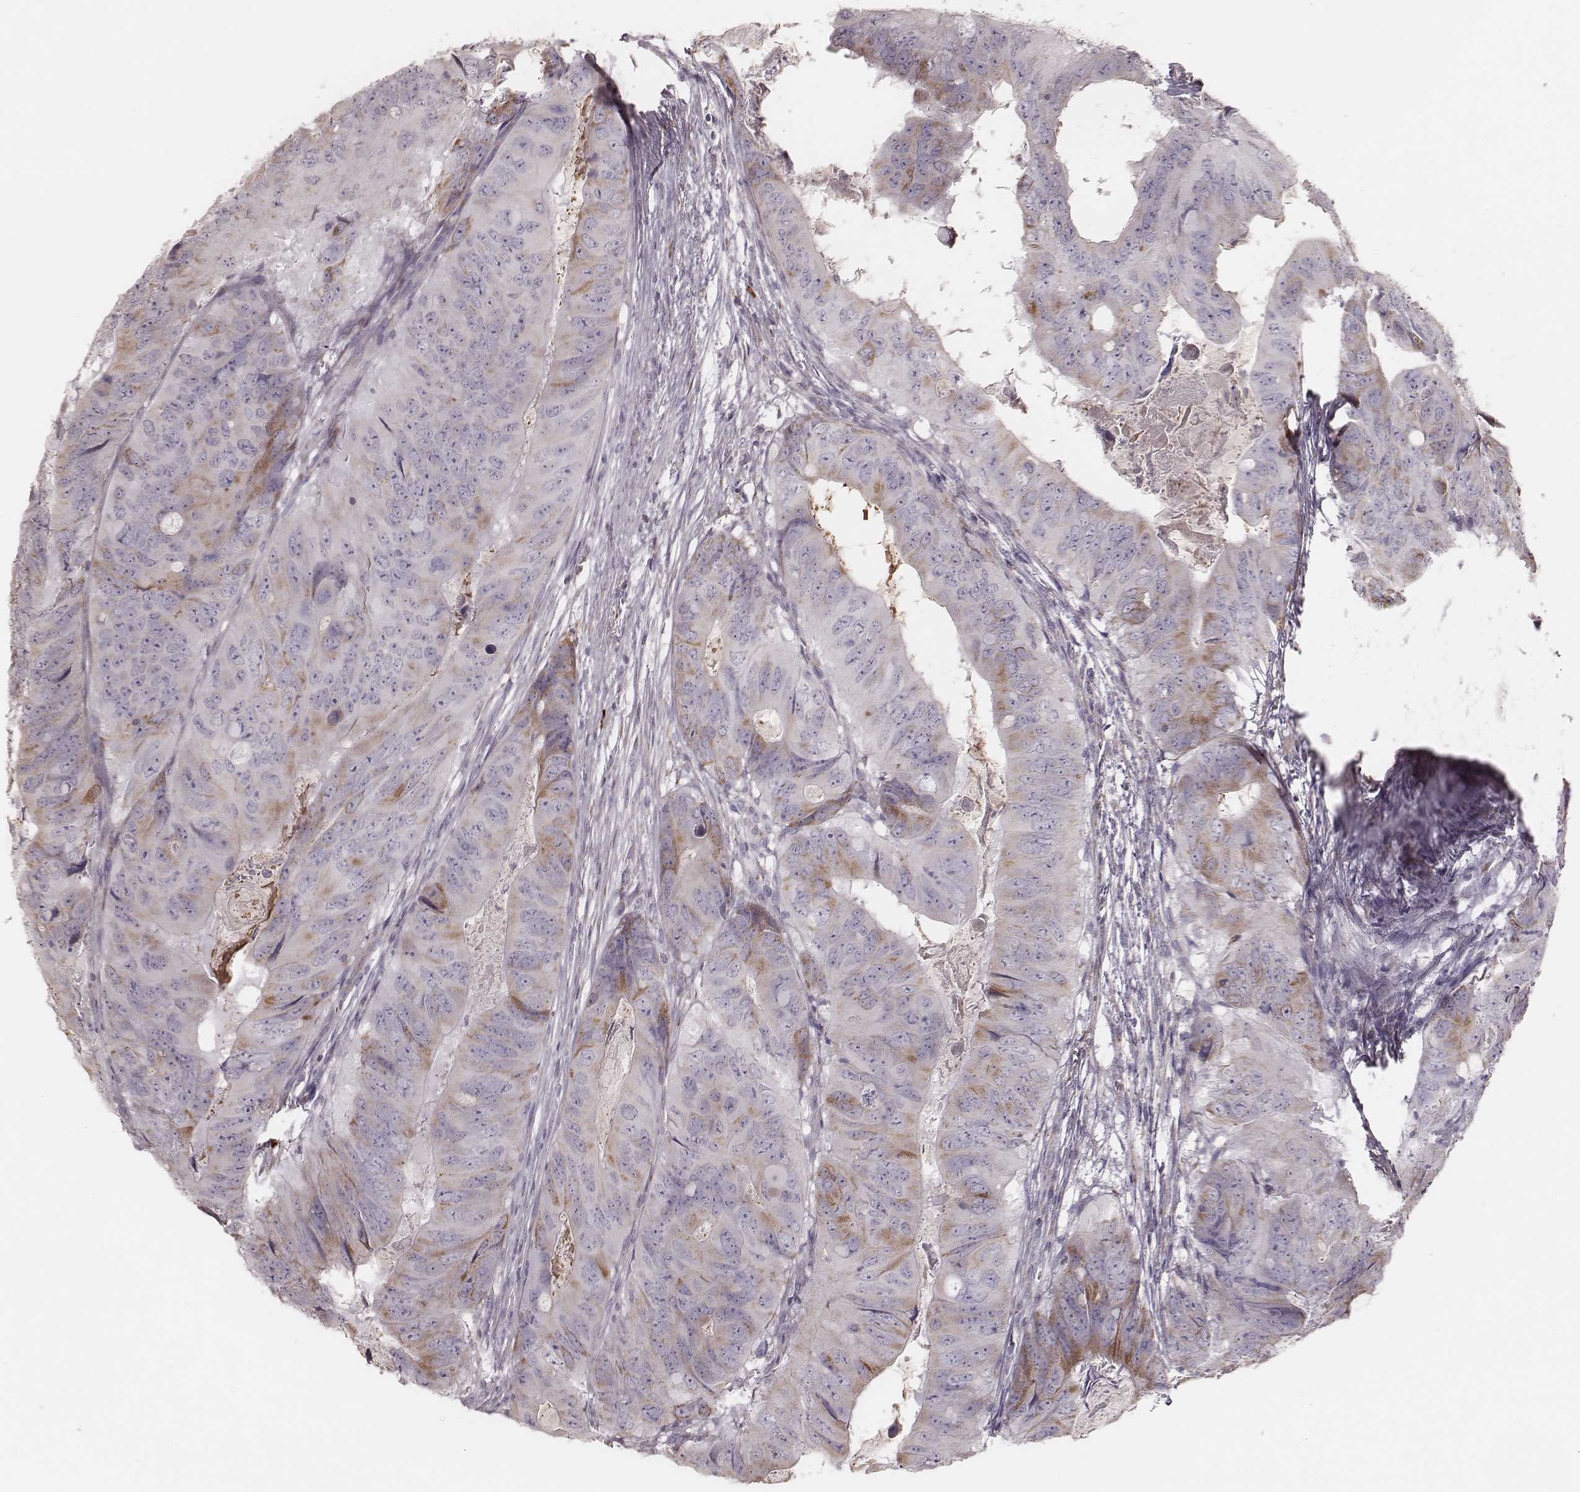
{"staining": {"intensity": "moderate", "quantity": "<25%", "location": "cytoplasmic/membranous"}, "tissue": "colorectal cancer", "cell_type": "Tumor cells", "image_type": "cancer", "snomed": [{"axis": "morphology", "description": "Adenocarcinoma, NOS"}, {"axis": "topography", "description": "Colon"}], "caption": "Tumor cells display moderate cytoplasmic/membranous staining in about <25% of cells in colorectal cancer. (Brightfield microscopy of DAB IHC at high magnification).", "gene": "KIF5C", "patient": {"sex": "male", "age": 79}}